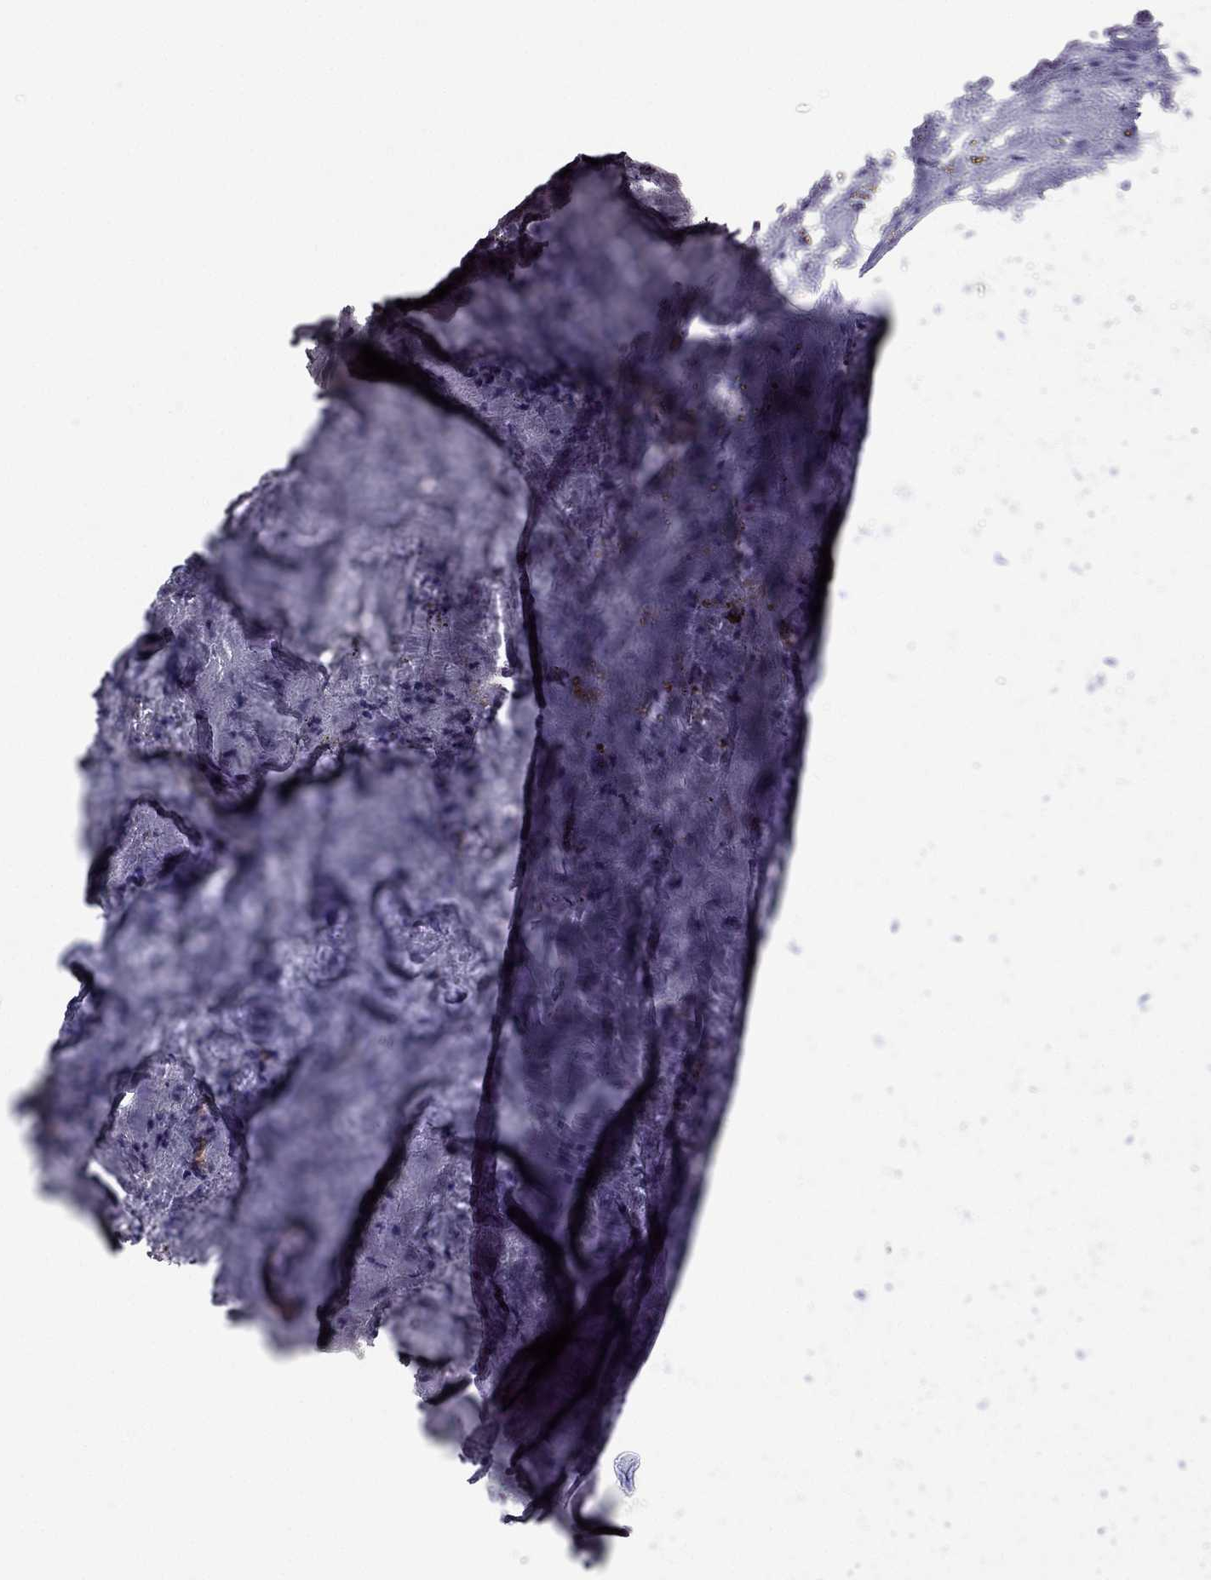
{"staining": {"intensity": "negative", "quantity": "none", "location": "none"}, "tissue": "renal cancer", "cell_type": "Tumor cells", "image_type": "cancer", "snomed": [{"axis": "morphology", "description": "Adenocarcinoma, NOS"}, {"axis": "topography", "description": "Kidney"}], "caption": "The IHC image has no significant positivity in tumor cells of renal cancer tissue.", "gene": "MYBPH", "patient": {"sex": "female", "age": 67}}